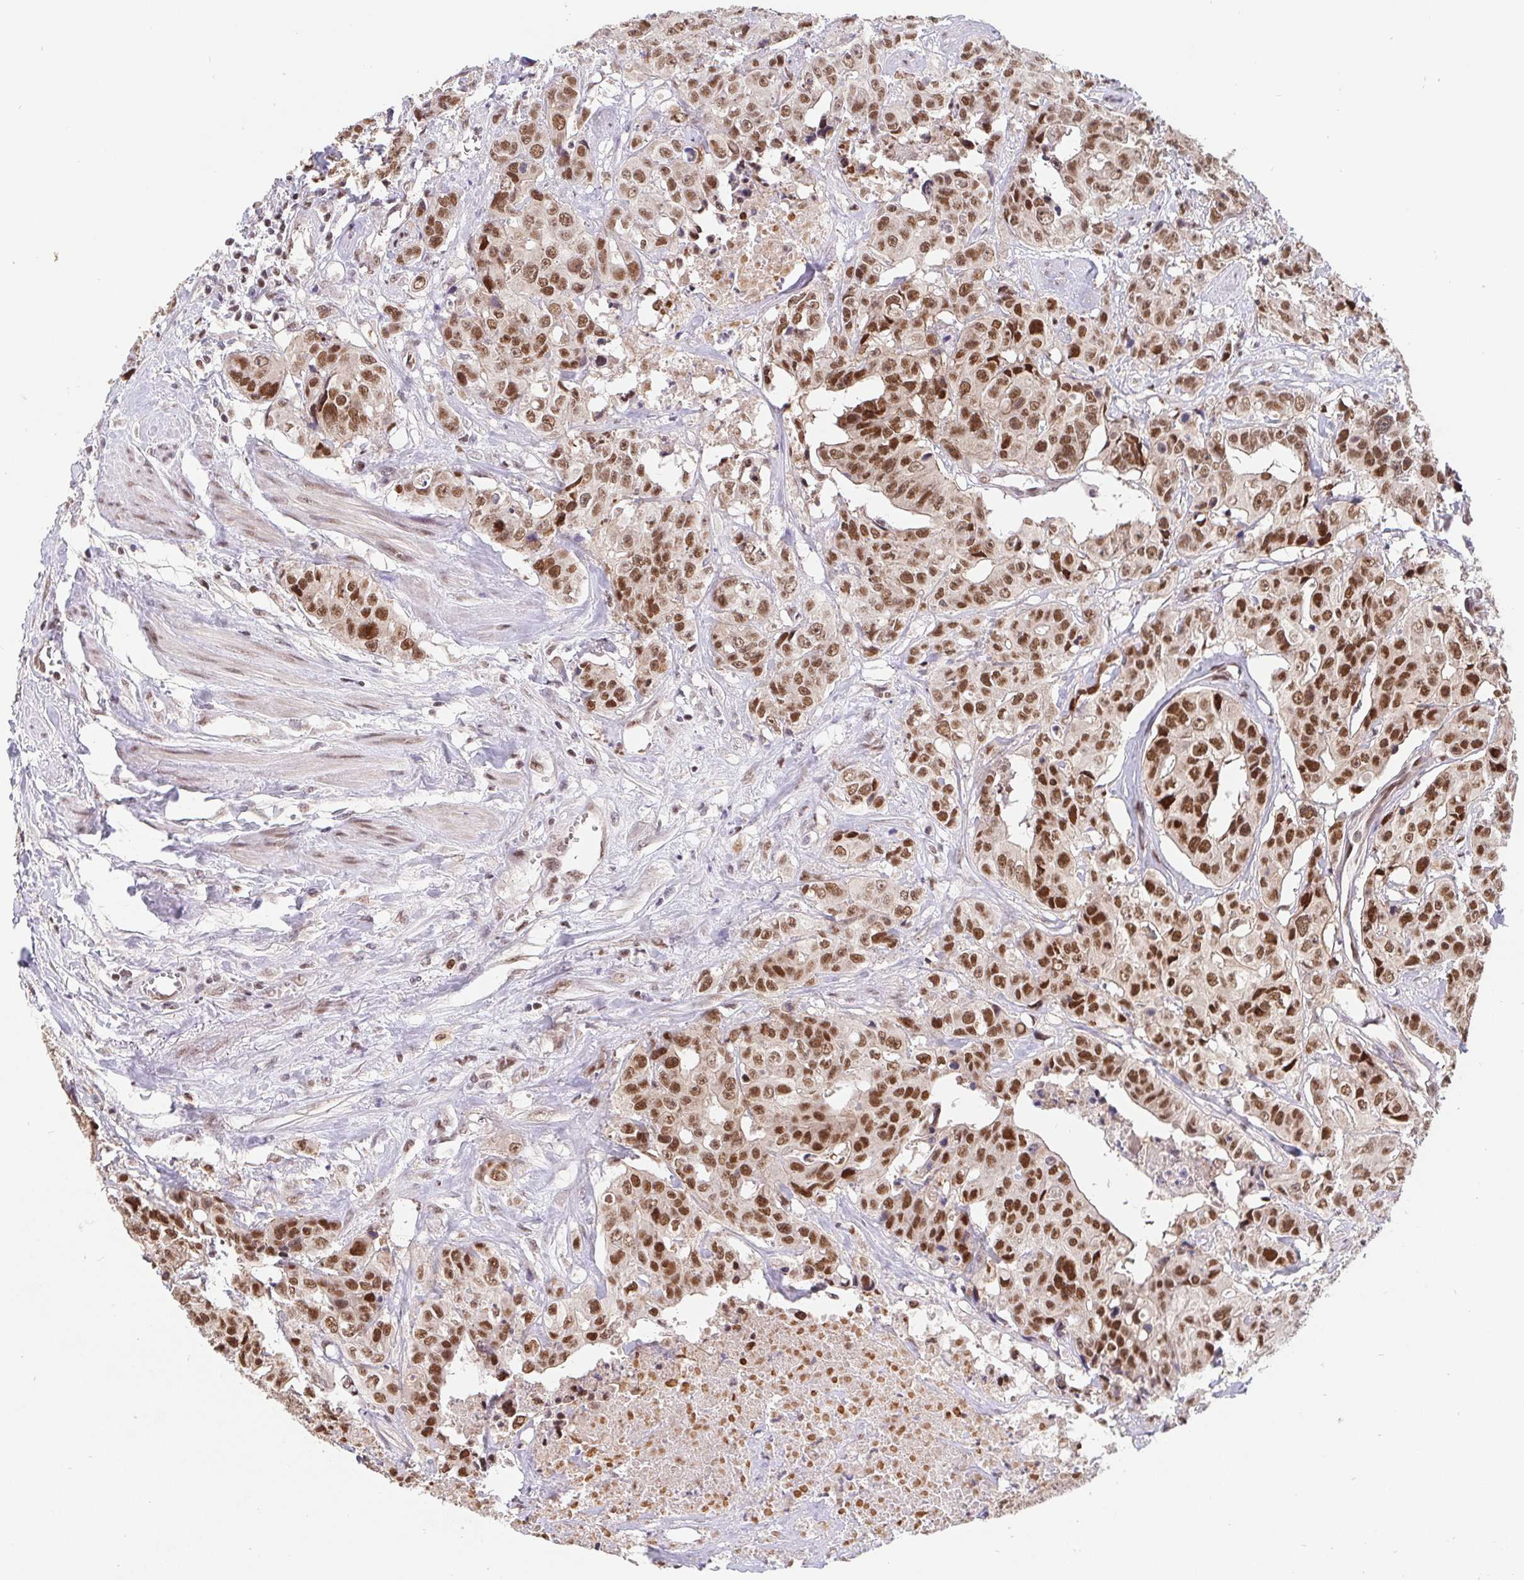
{"staining": {"intensity": "moderate", "quantity": ">75%", "location": "nuclear"}, "tissue": "colorectal cancer", "cell_type": "Tumor cells", "image_type": "cancer", "snomed": [{"axis": "morphology", "description": "Adenocarcinoma, NOS"}, {"axis": "topography", "description": "Rectum"}], "caption": "A micrograph showing moderate nuclear staining in approximately >75% of tumor cells in colorectal cancer (adenocarcinoma), as visualized by brown immunohistochemical staining.", "gene": "POU2F1", "patient": {"sex": "female", "age": 62}}